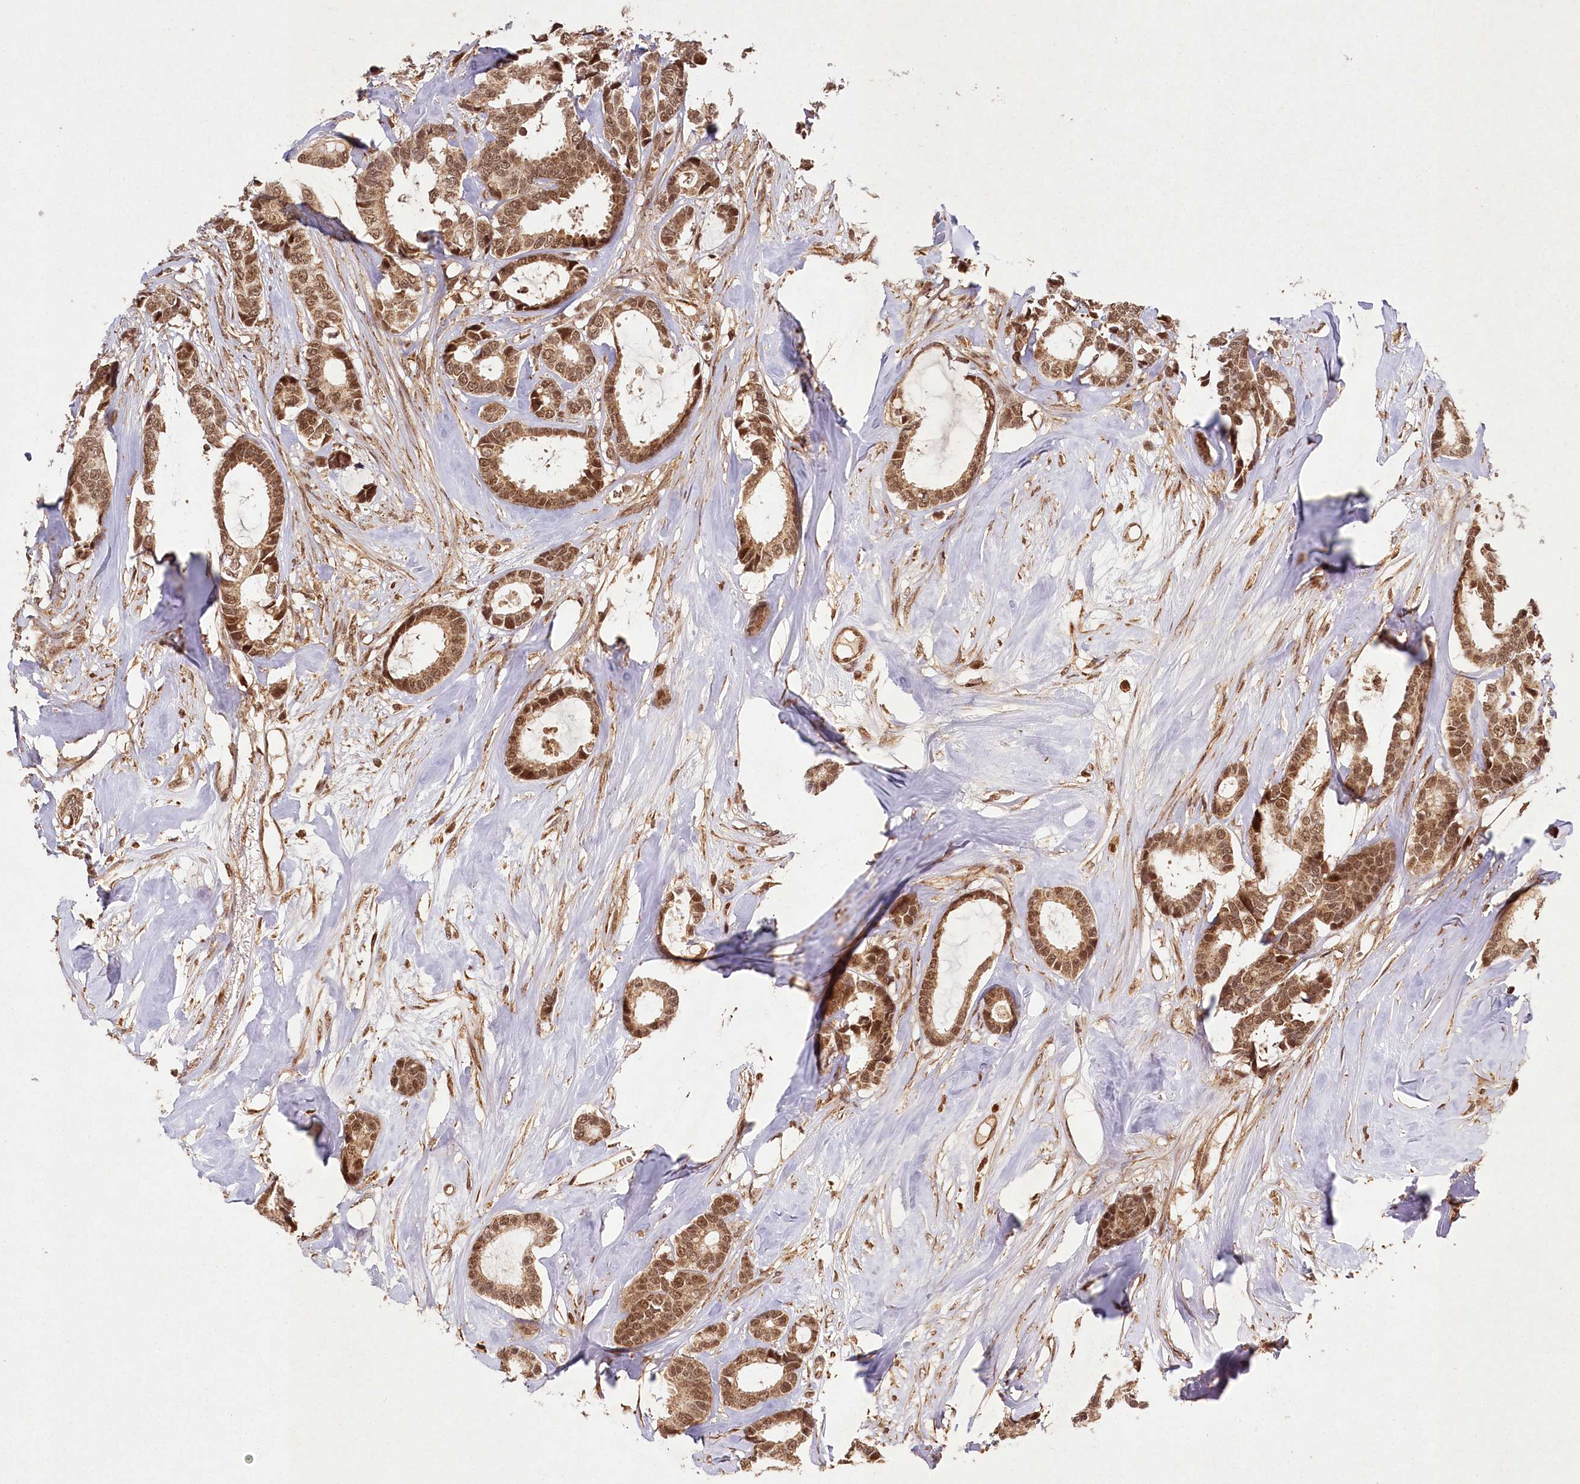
{"staining": {"intensity": "moderate", "quantity": ">75%", "location": "cytoplasmic/membranous,nuclear"}, "tissue": "breast cancer", "cell_type": "Tumor cells", "image_type": "cancer", "snomed": [{"axis": "morphology", "description": "Duct carcinoma"}, {"axis": "topography", "description": "Breast"}], "caption": "Breast cancer tissue exhibits moderate cytoplasmic/membranous and nuclear expression in about >75% of tumor cells (DAB = brown stain, brightfield microscopy at high magnification).", "gene": "MICU1", "patient": {"sex": "female", "age": 87}}